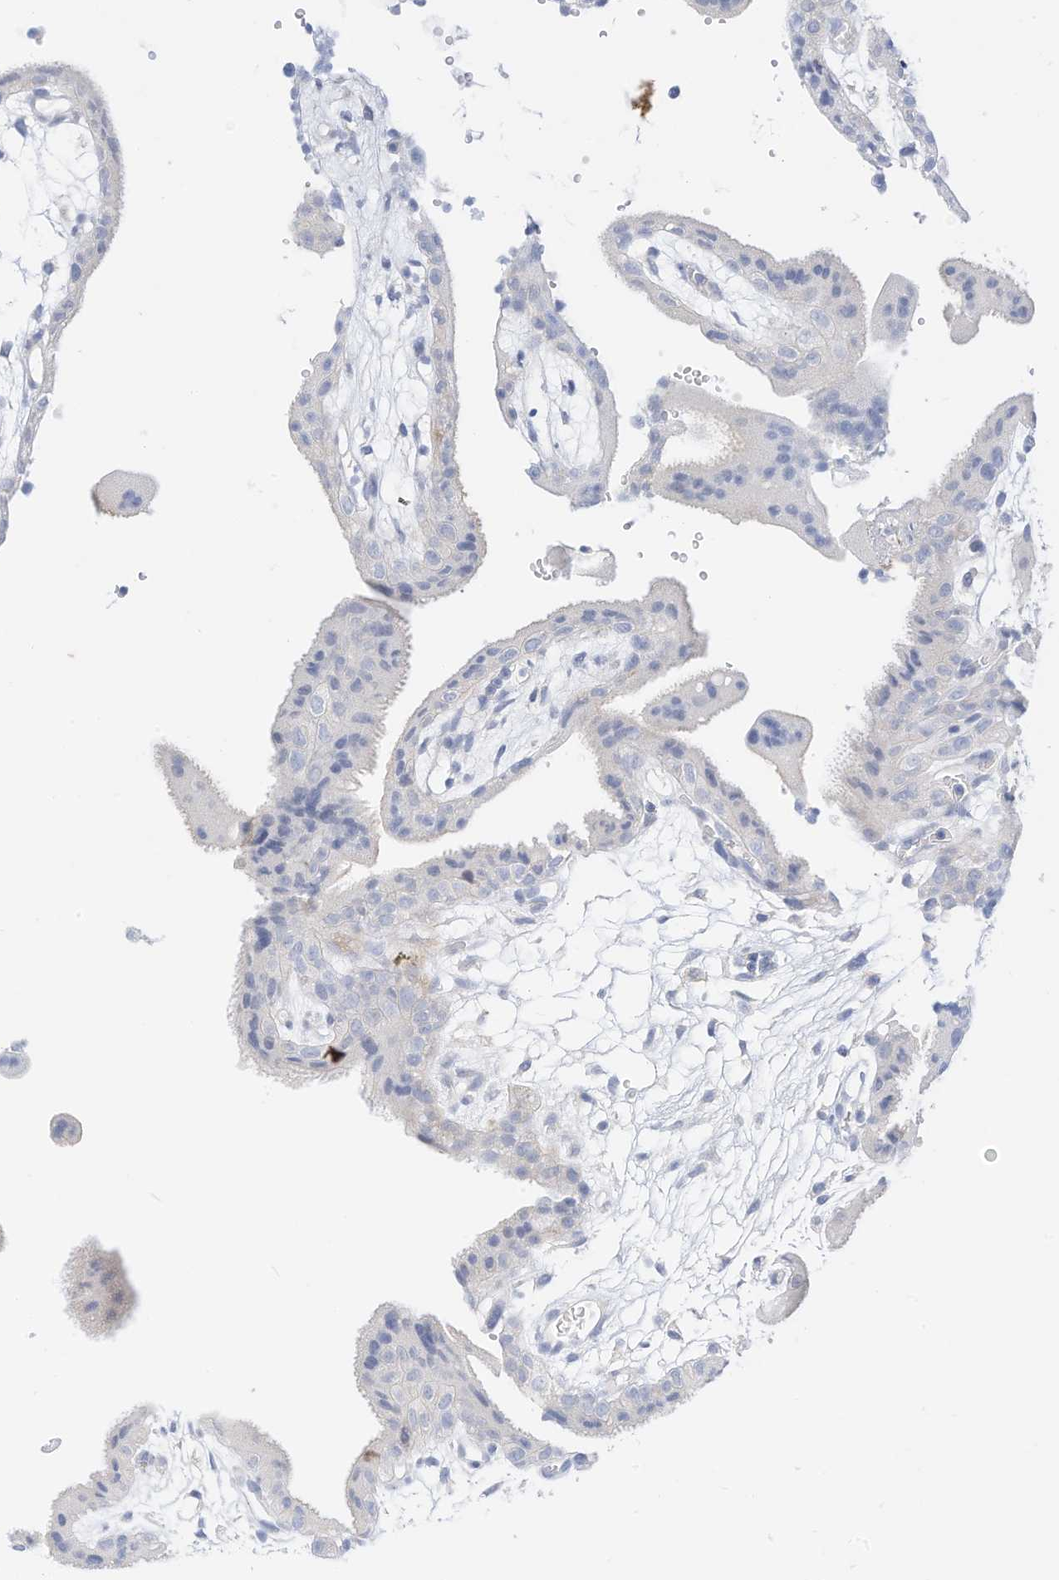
{"staining": {"intensity": "negative", "quantity": "none", "location": "none"}, "tissue": "placenta", "cell_type": "Decidual cells", "image_type": "normal", "snomed": [{"axis": "morphology", "description": "Normal tissue, NOS"}, {"axis": "topography", "description": "Placenta"}], "caption": "An immunohistochemistry micrograph of normal placenta is shown. There is no staining in decidual cells of placenta. The staining was performed using DAB (3,3'-diaminobenzidine) to visualize the protein expression in brown, while the nuclei were stained in blue with hematoxylin (Magnification: 20x).", "gene": "SPOCD1", "patient": {"sex": "female", "age": 18}}